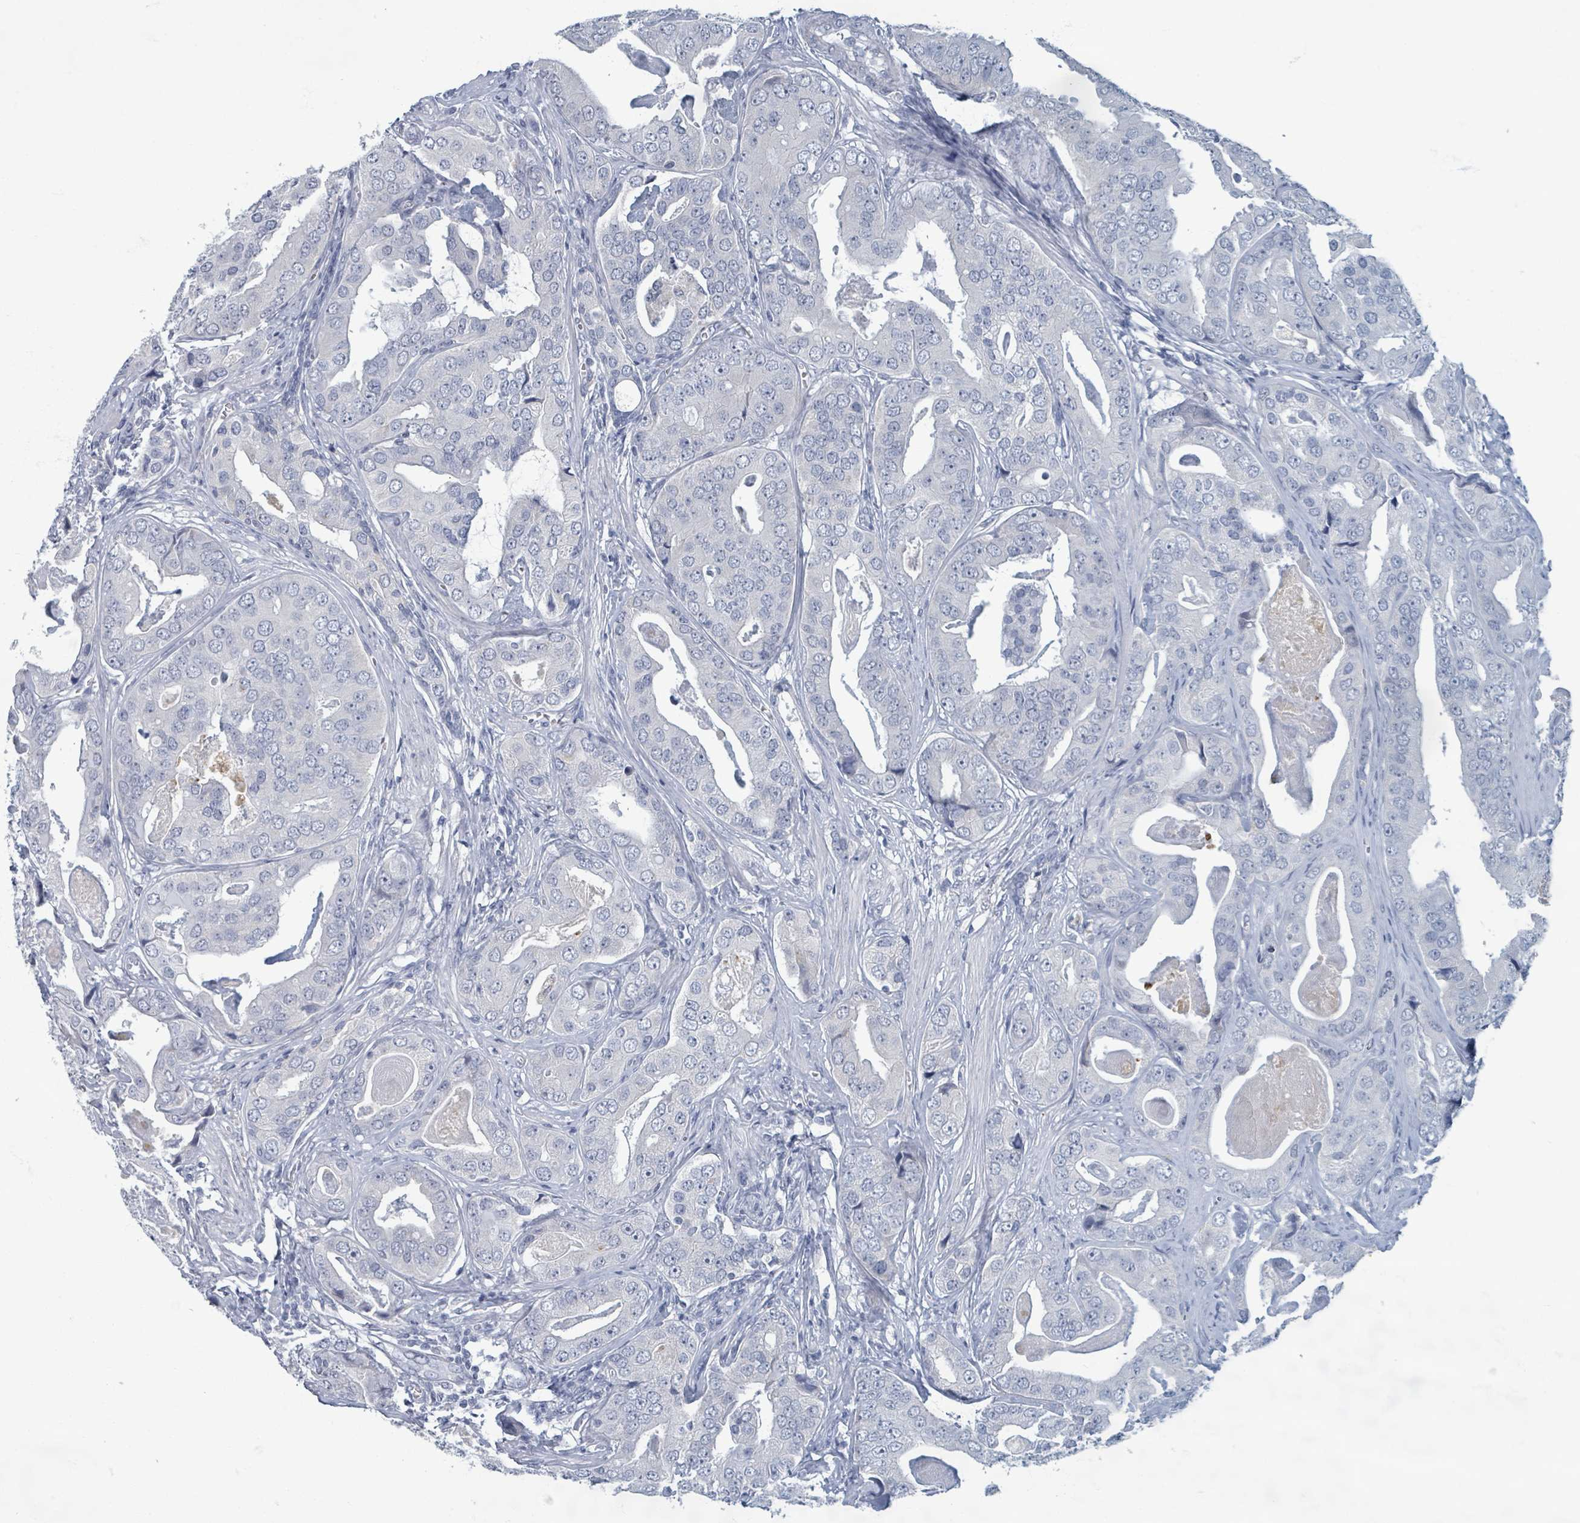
{"staining": {"intensity": "negative", "quantity": "none", "location": "none"}, "tissue": "prostate cancer", "cell_type": "Tumor cells", "image_type": "cancer", "snomed": [{"axis": "morphology", "description": "Adenocarcinoma, High grade"}, {"axis": "topography", "description": "Prostate"}], "caption": "A high-resolution image shows immunohistochemistry (IHC) staining of adenocarcinoma (high-grade) (prostate), which demonstrates no significant positivity in tumor cells.", "gene": "WNT11", "patient": {"sex": "male", "age": 71}}